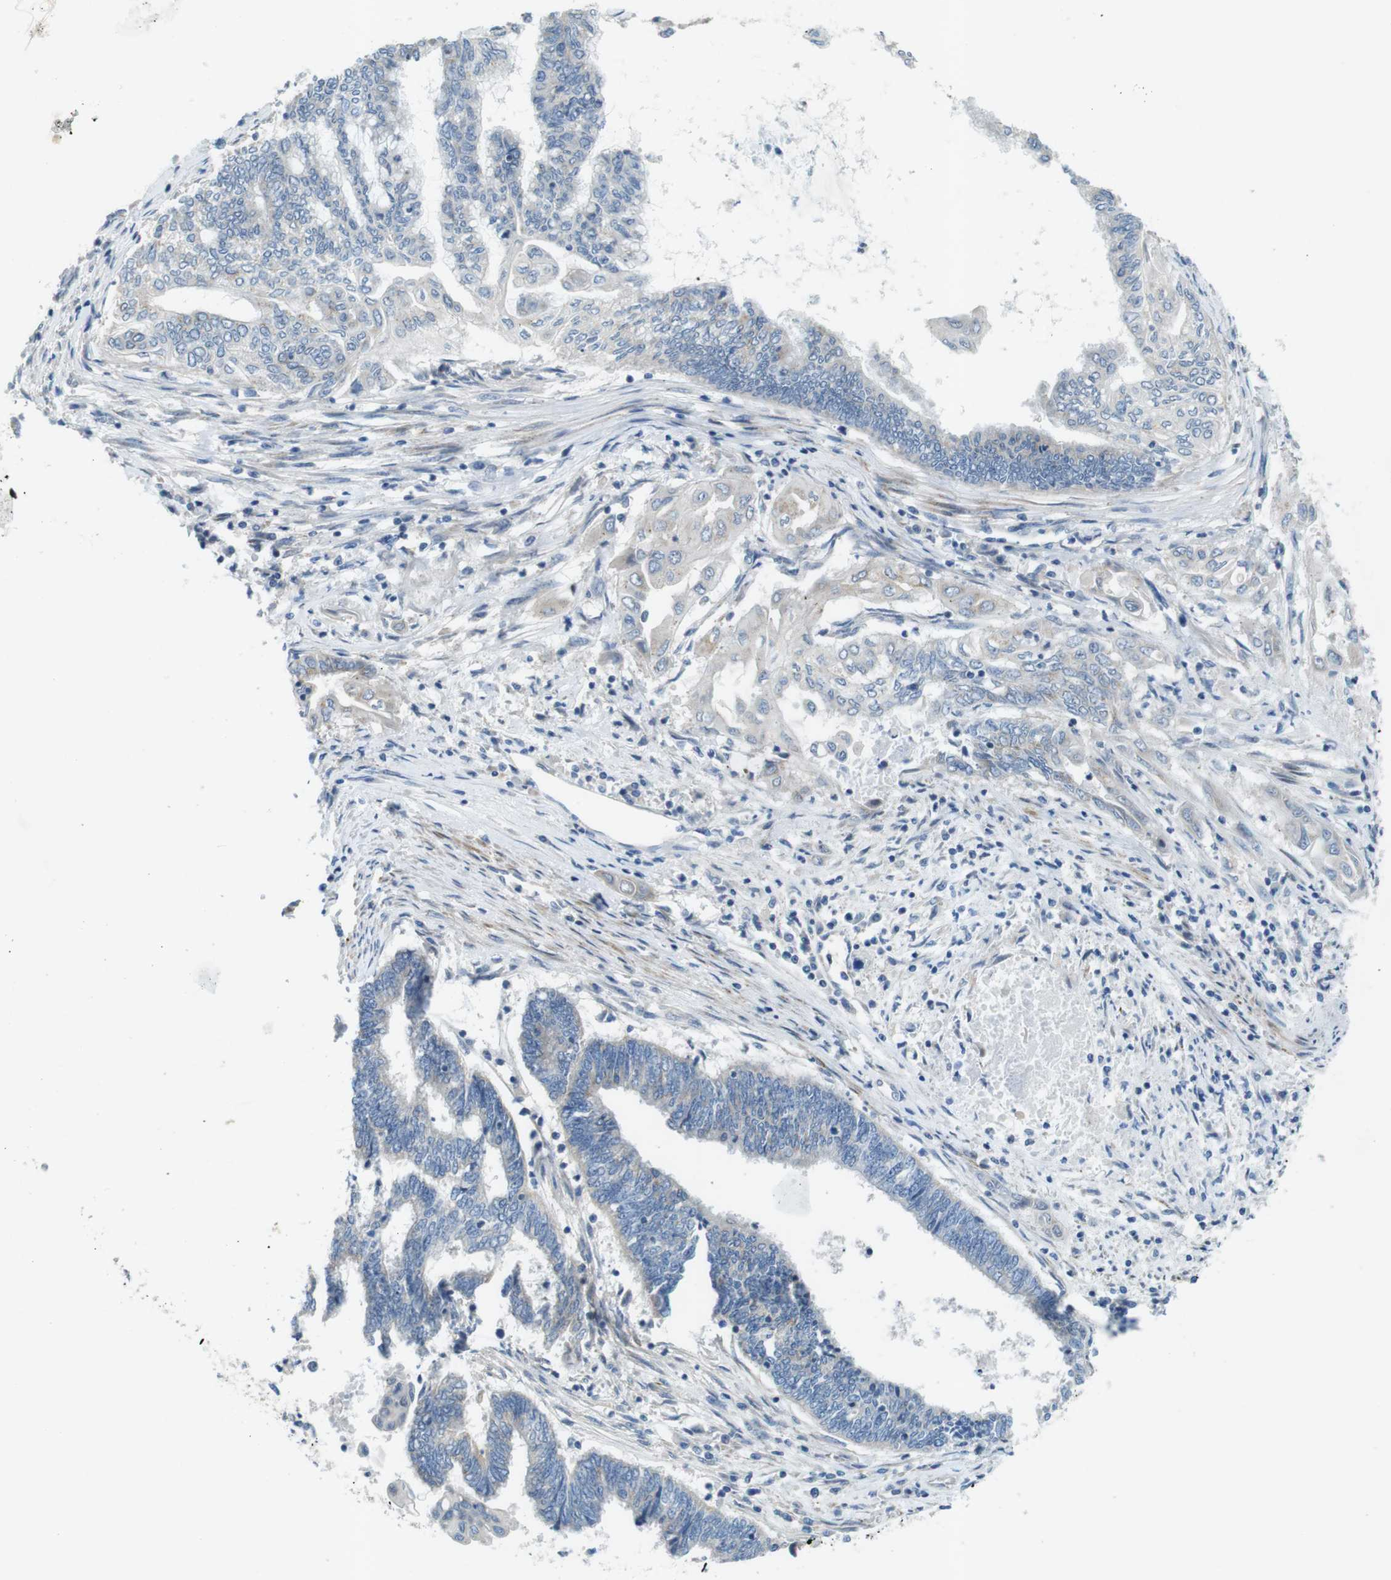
{"staining": {"intensity": "negative", "quantity": "none", "location": "none"}, "tissue": "endometrial cancer", "cell_type": "Tumor cells", "image_type": "cancer", "snomed": [{"axis": "morphology", "description": "Adenocarcinoma, NOS"}, {"axis": "topography", "description": "Uterus"}, {"axis": "topography", "description": "Endometrium"}], "caption": "This is an immunohistochemistry photomicrograph of human endometrial cancer. There is no positivity in tumor cells.", "gene": "TYW1", "patient": {"sex": "female", "age": 70}}